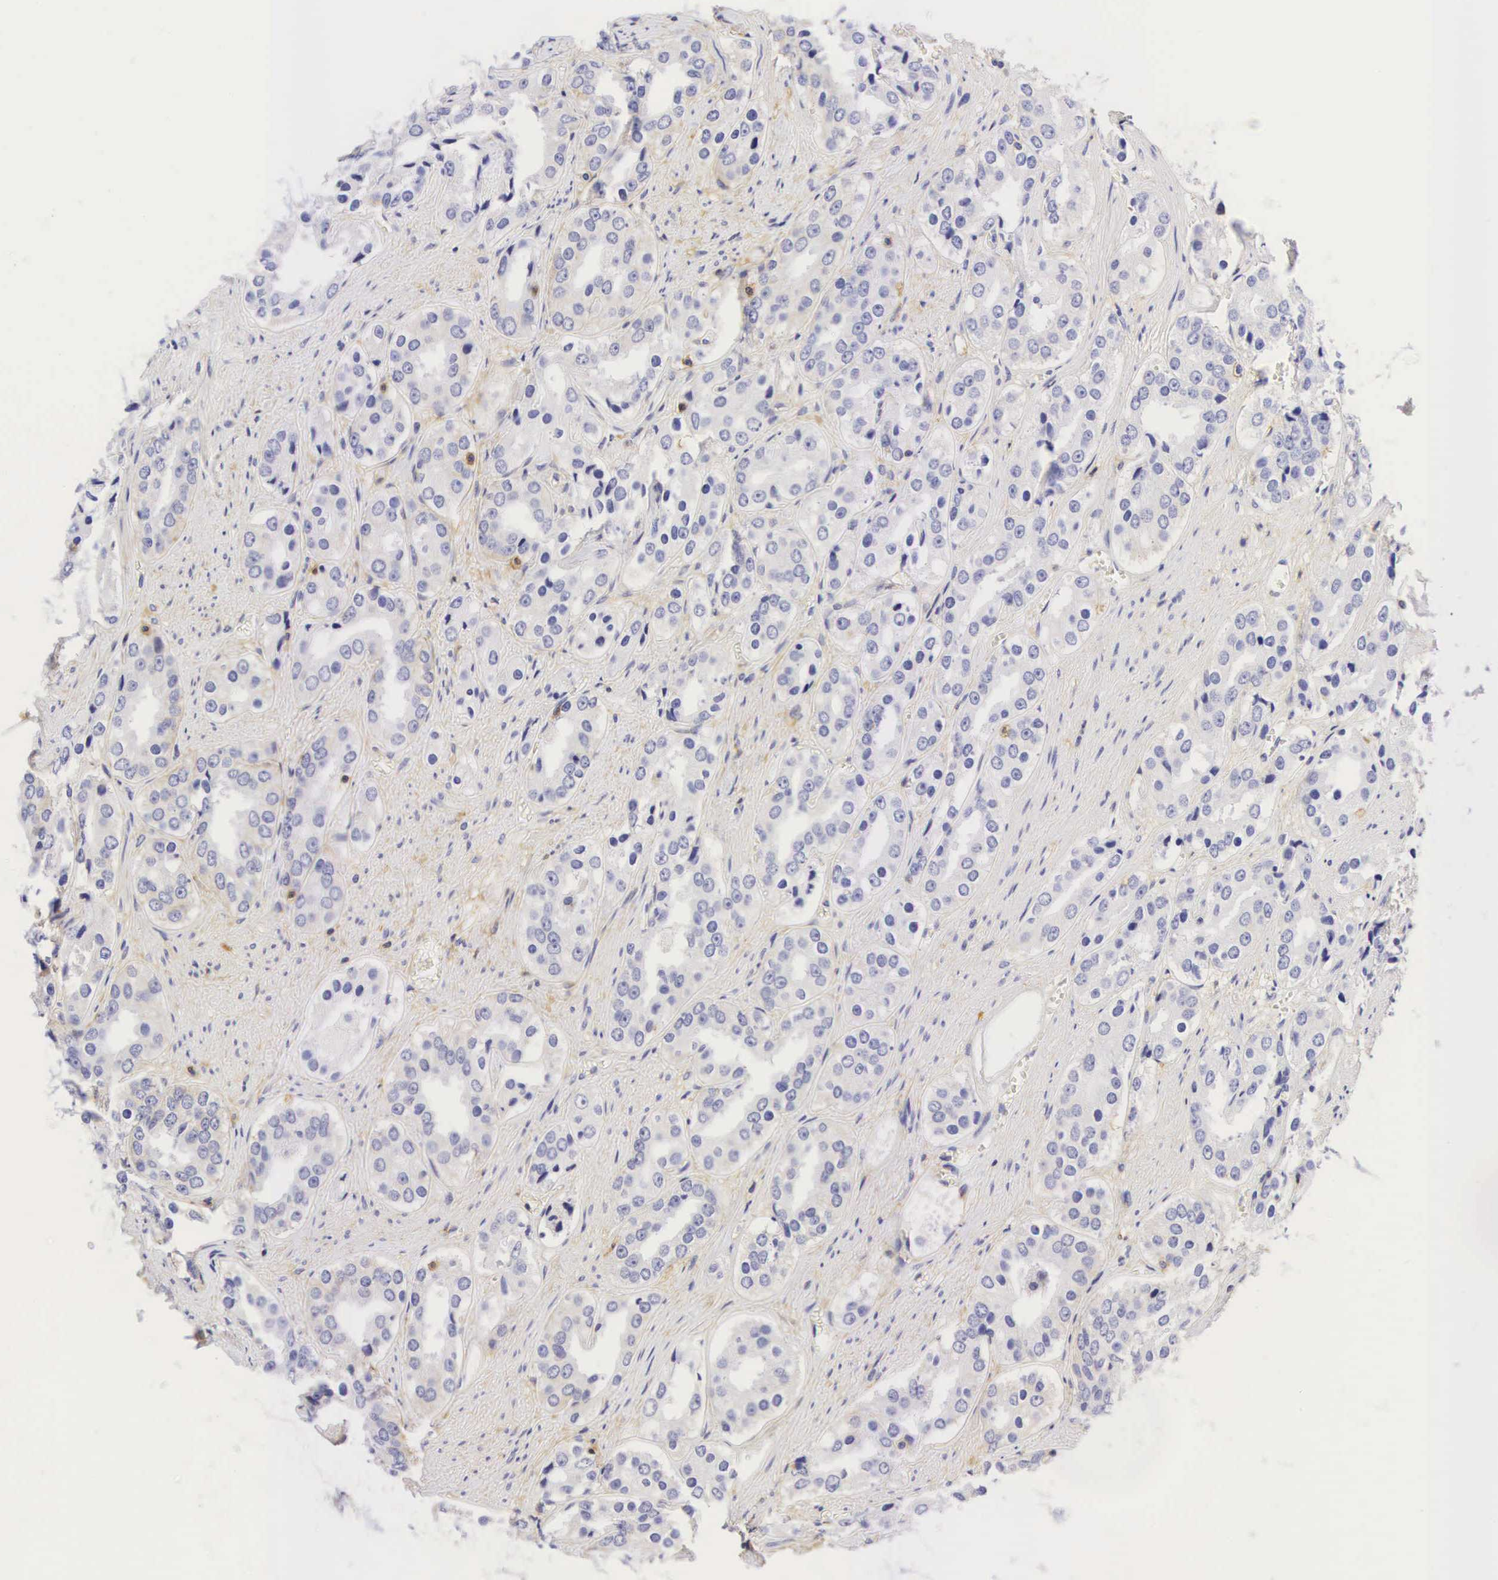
{"staining": {"intensity": "weak", "quantity": "25%-75%", "location": "cytoplasmic/membranous"}, "tissue": "prostate cancer", "cell_type": "Tumor cells", "image_type": "cancer", "snomed": [{"axis": "morphology", "description": "Adenocarcinoma, Medium grade"}, {"axis": "topography", "description": "Prostate"}], "caption": "Prostate cancer was stained to show a protein in brown. There is low levels of weak cytoplasmic/membranous staining in approximately 25%-75% of tumor cells. (Stains: DAB in brown, nuclei in blue, Microscopy: brightfield microscopy at high magnification).", "gene": "CD99", "patient": {"sex": "male", "age": 73}}